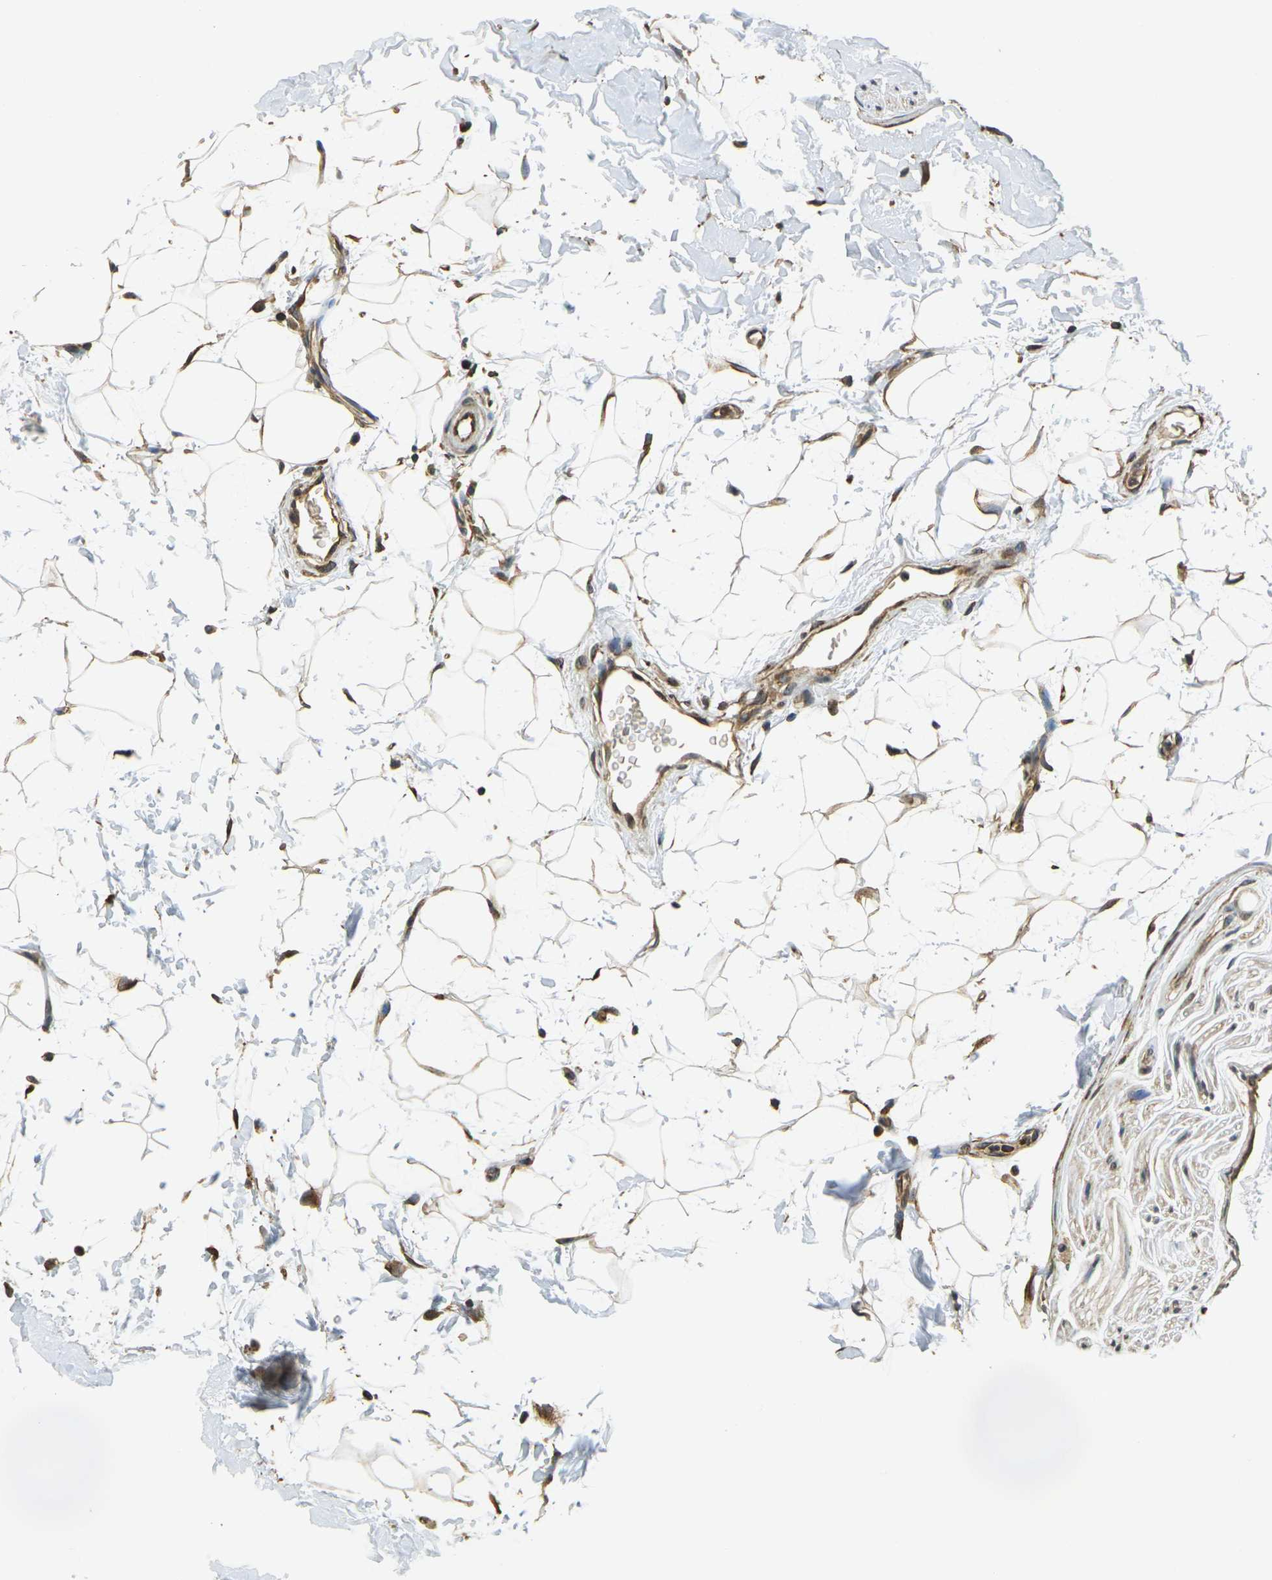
{"staining": {"intensity": "moderate", "quantity": "25%-75%", "location": "cytoplasmic/membranous"}, "tissue": "adipose tissue", "cell_type": "Adipocytes", "image_type": "normal", "snomed": [{"axis": "morphology", "description": "Normal tissue, NOS"}, {"axis": "topography", "description": "Soft tissue"}], "caption": "Adipocytes demonstrate medium levels of moderate cytoplasmic/membranous positivity in about 25%-75% of cells in normal adipose tissue.", "gene": "CAST", "patient": {"sex": "male", "age": 72}}